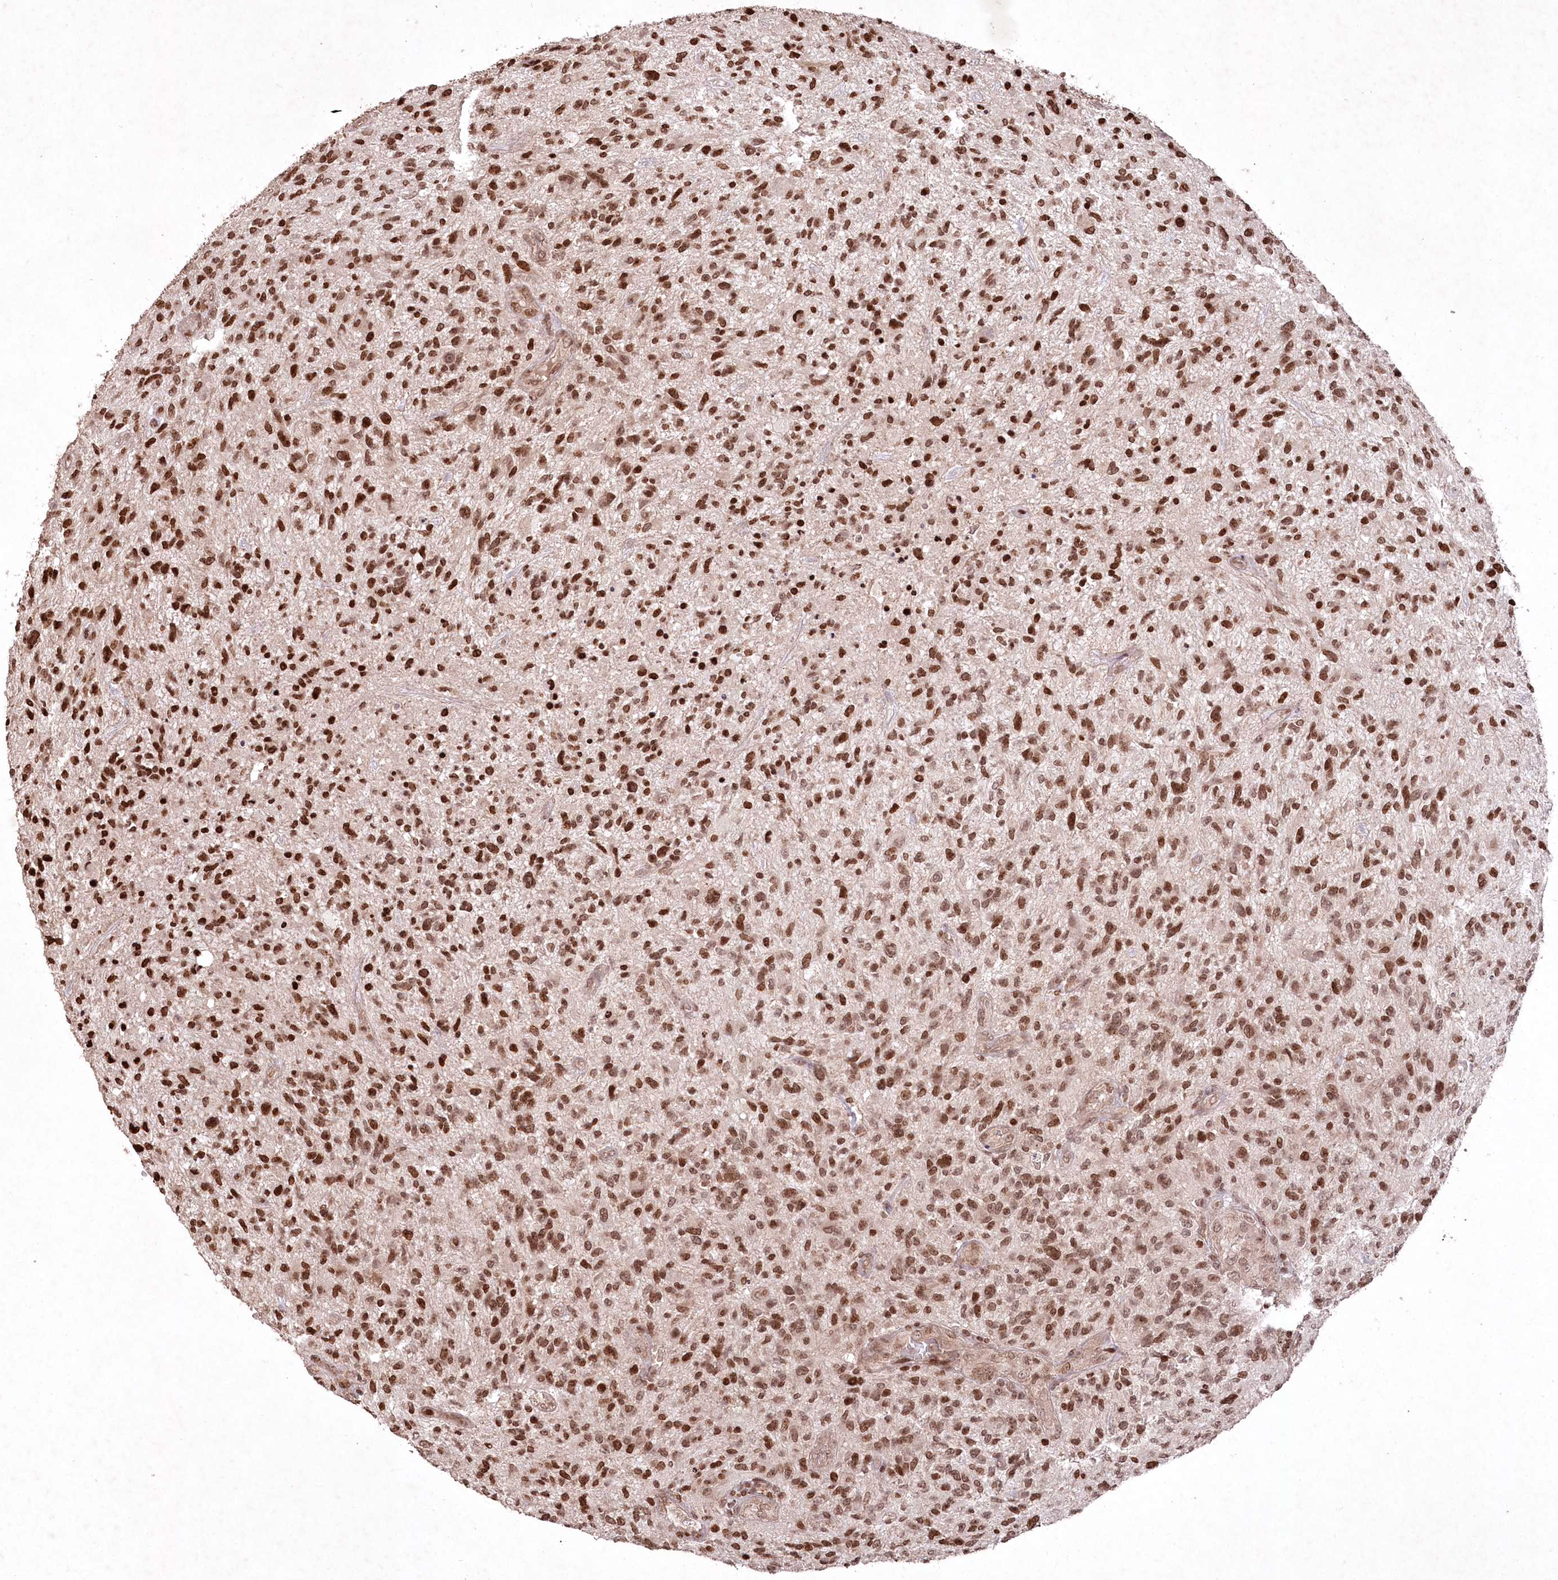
{"staining": {"intensity": "moderate", "quantity": ">75%", "location": "nuclear"}, "tissue": "glioma", "cell_type": "Tumor cells", "image_type": "cancer", "snomed": [{"axis": "morphology", "description": "Glioma, malignant, High grade"}, {"axis": "topography", "description": "Brain"}], "caption": "Immunohistochemical staining of human glioma reveals medium levels of moderate nuclear positivity in approximately >75% of tumor cells. The staining is performed using DAB brown chromogen to label protein expression. The nuclei are counter-stained blue using hematoxylin.", "gene": "CCSER2", "patient": {"sex": "male", "age": 47}}